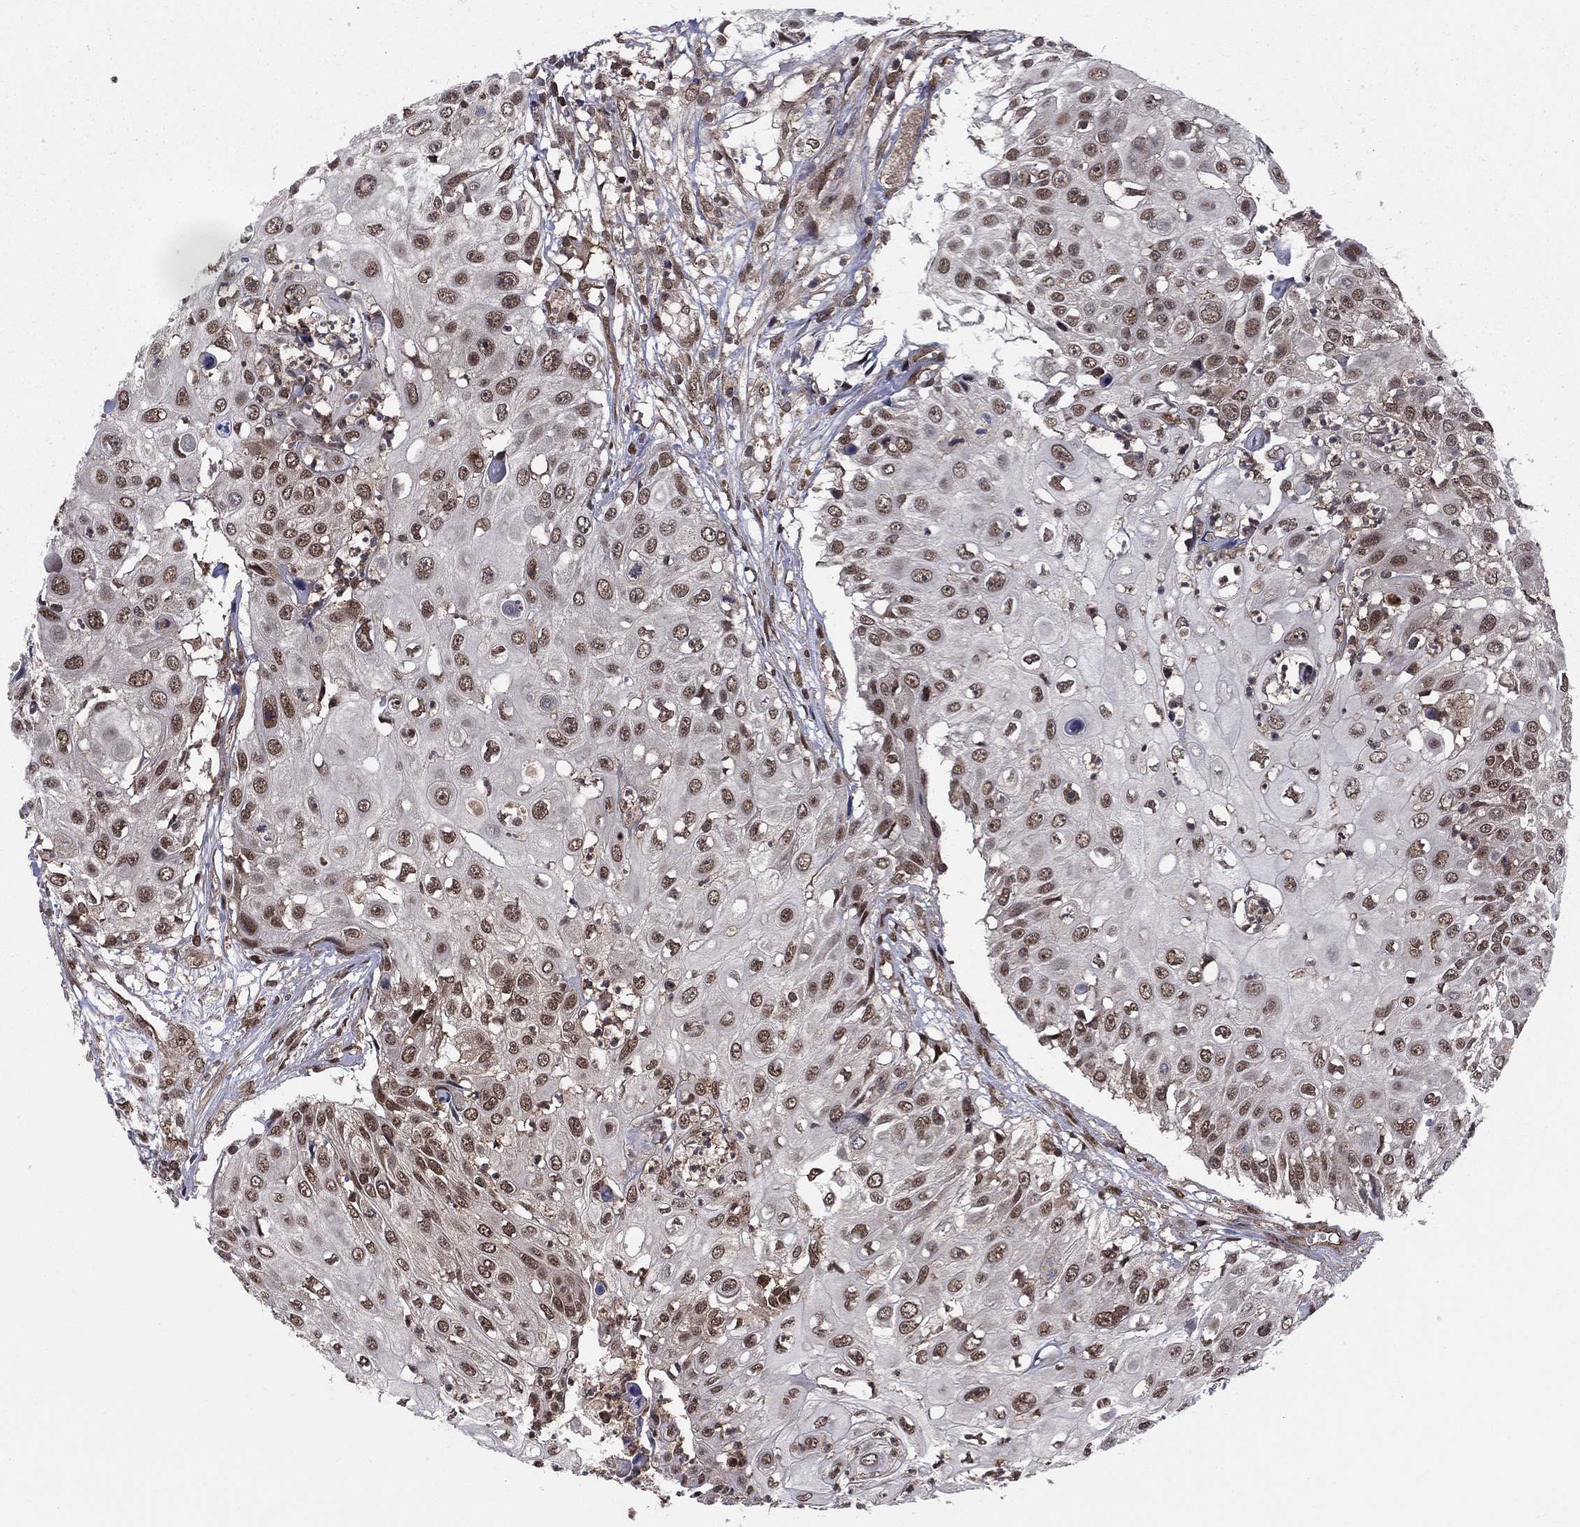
{"staining": {"intensity": "weak", "quantity": "25%-75%", "location": "nuclear"}, "tissue": "urothelial cancer", "cell_type": "Tumor cells", "image_type": "cancer", "snomed": [{"axis": "morphology", "description": "Urothelial carcinoma, High grade"}, {"axis": "topography", "description": "Urinary bladder"}], "caption": "Immunohistochemistry of urothelial carcinoma (high-grade) exhibits low levels of weak nuclear staining in about 25%-75% of tumor cells.", "gene": "SSX2IP", "patient": {"sex": "female", "age": 79}}